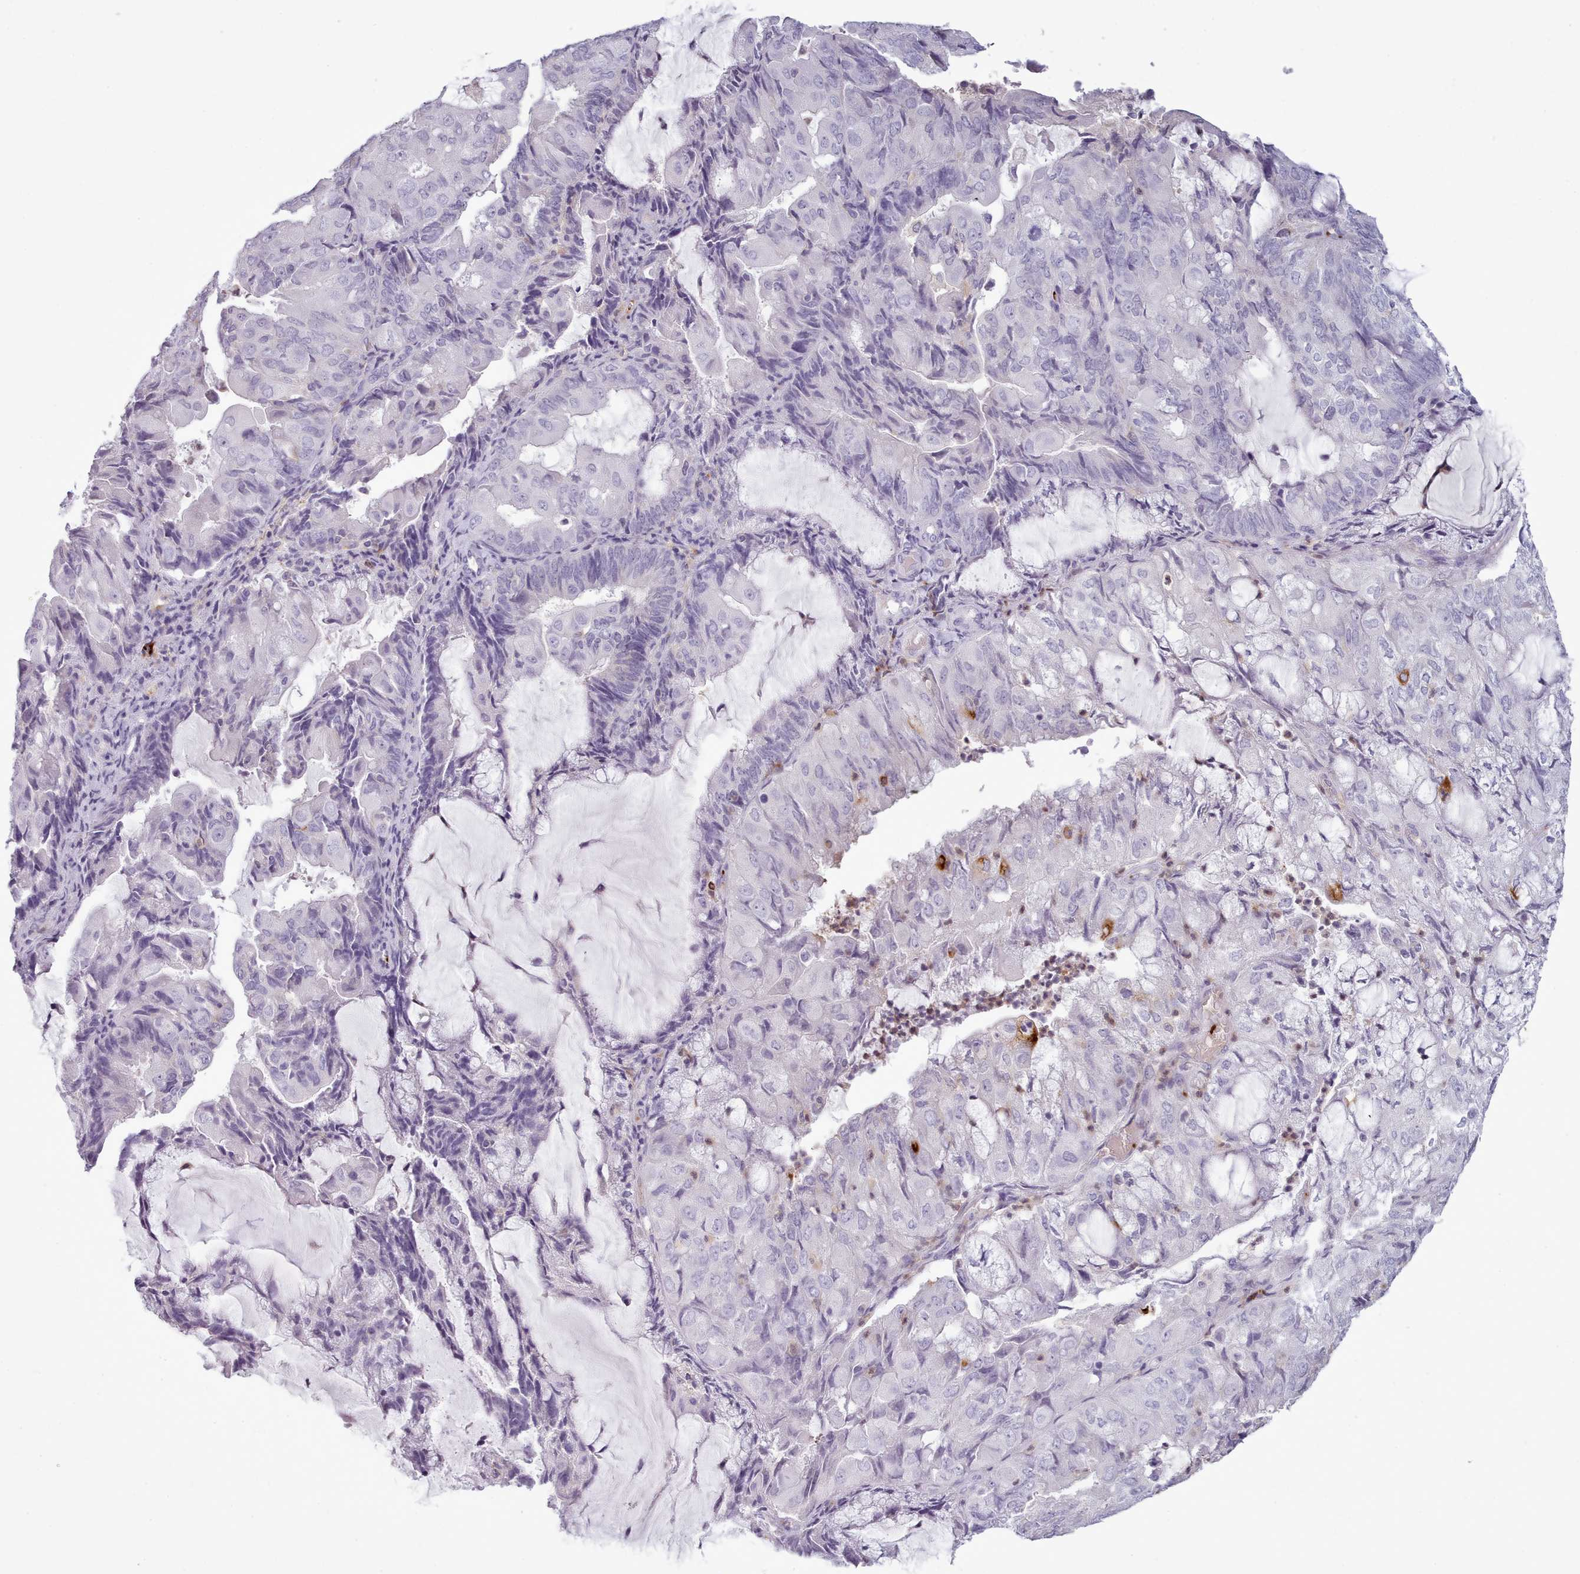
{"staining": {"intensity": "negative", "quantity": "none", "location": "none"}, "tissue": "endometrial cancer", "cell_type": "Tumor cells", "image_type": "cancer", "snomed": [{"axis": "morphology", "description": "Adenocarcinoma, NOS"}, {"axis": "topography", "description": "Endometrium"}], "caption": "Endometrial cancer was stained to show a protein in brown. There is no significant staining in tumor cells. The staining was performed using DAB to visualize the protein expression in brown, while the nuclei were stained in blue with hematoxylin (Magnification: 20x).", "gene": "NDST2", "patient": {"sex": "female", "age": 81}}